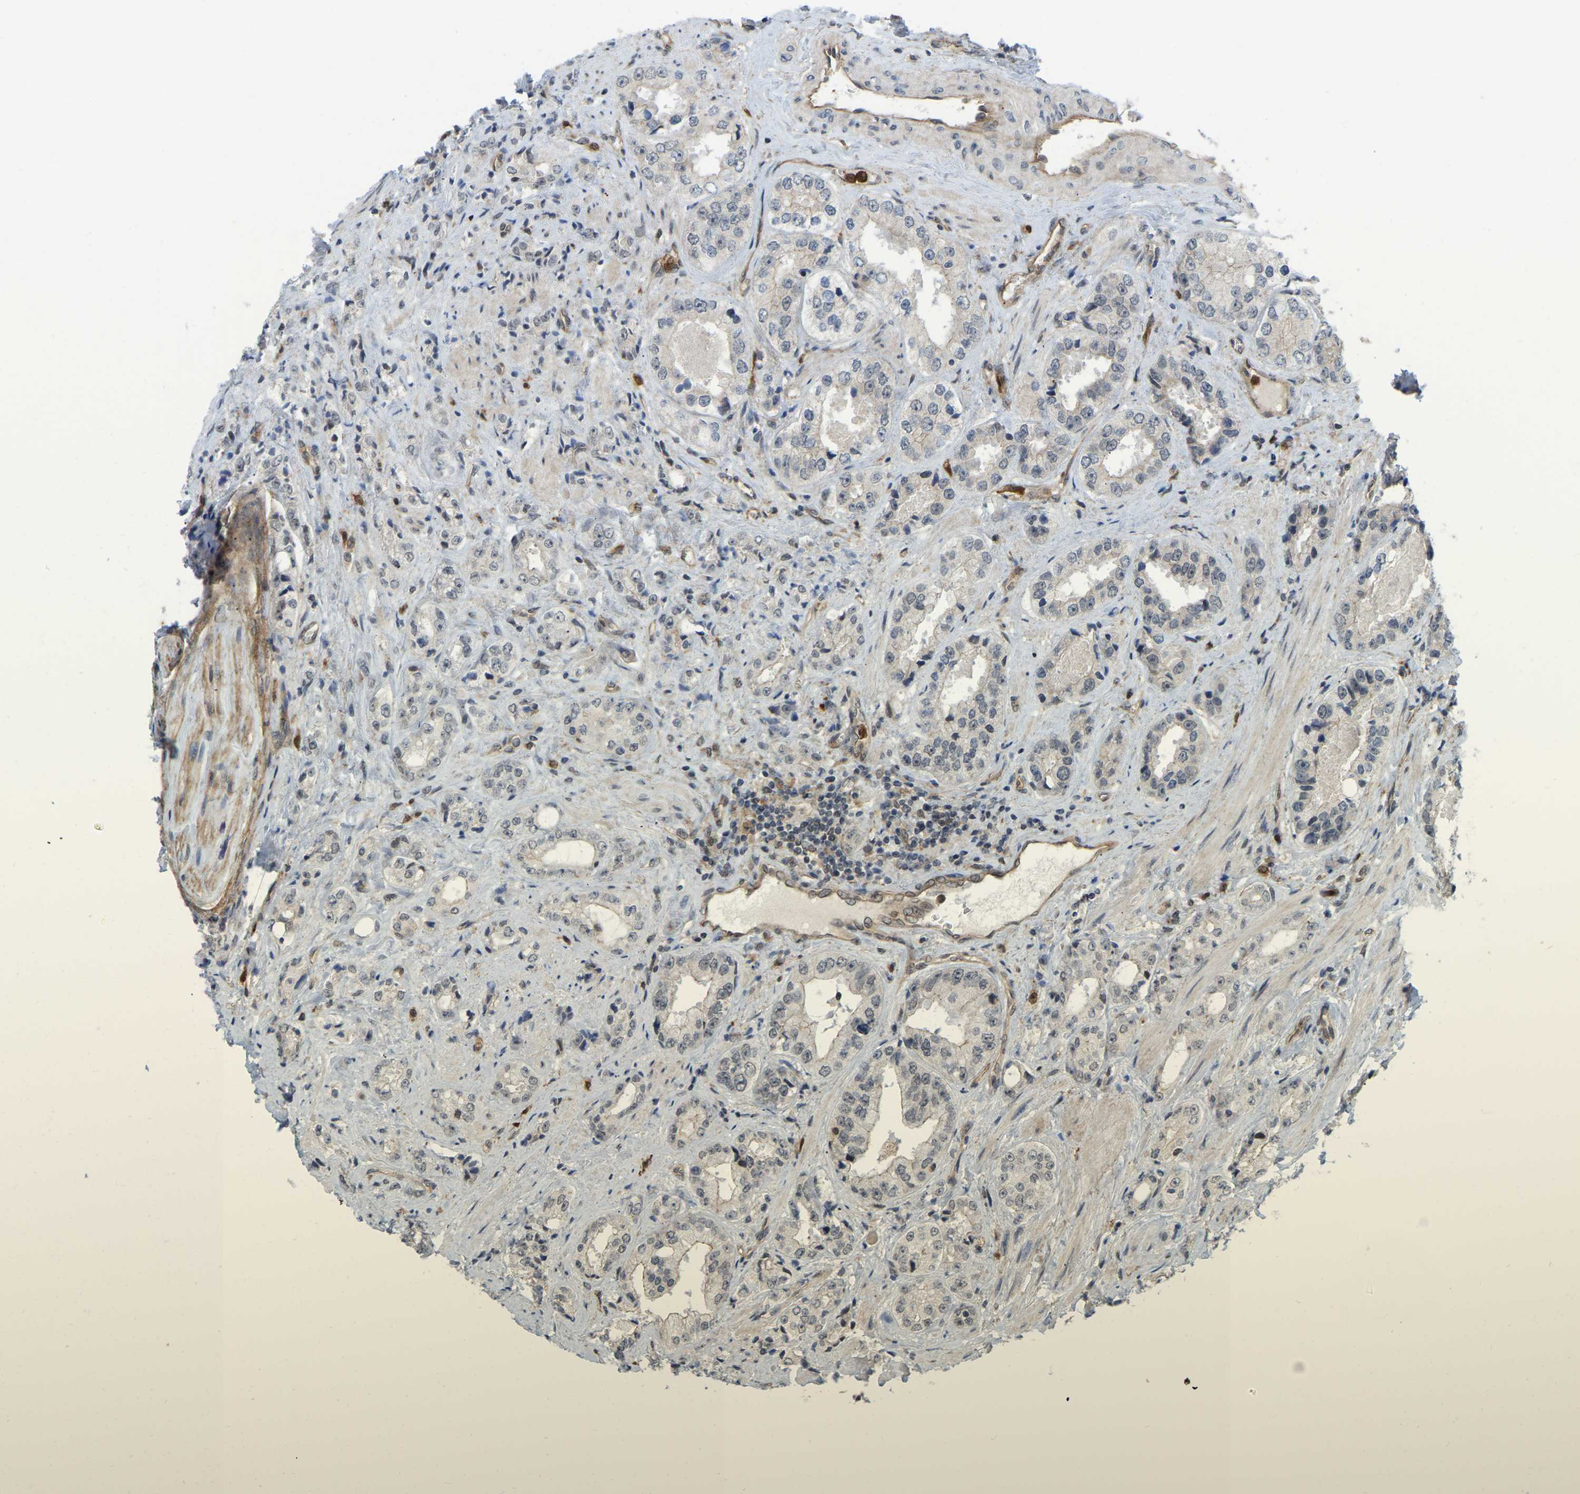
{"staining": {"intensity": "negative", "quantity": "none", "location": "none"}, "tissue": "prostate cancer", "cell_type": "Tumor cells", "image_type": "cancer", "snomed": [{"axis": "morphology", "description": "Adenocarcinoma, High grade"}, {"axis": "topography", "description": "Prostate"}], "caption": "This is a image of immunohistochemistry staining of adenocarcinoma (high-grade) (prostate), which shows no positivity in tumor cells.", "gene": "SERPINB5", "patient": {"sex": "male", "age": 61}}